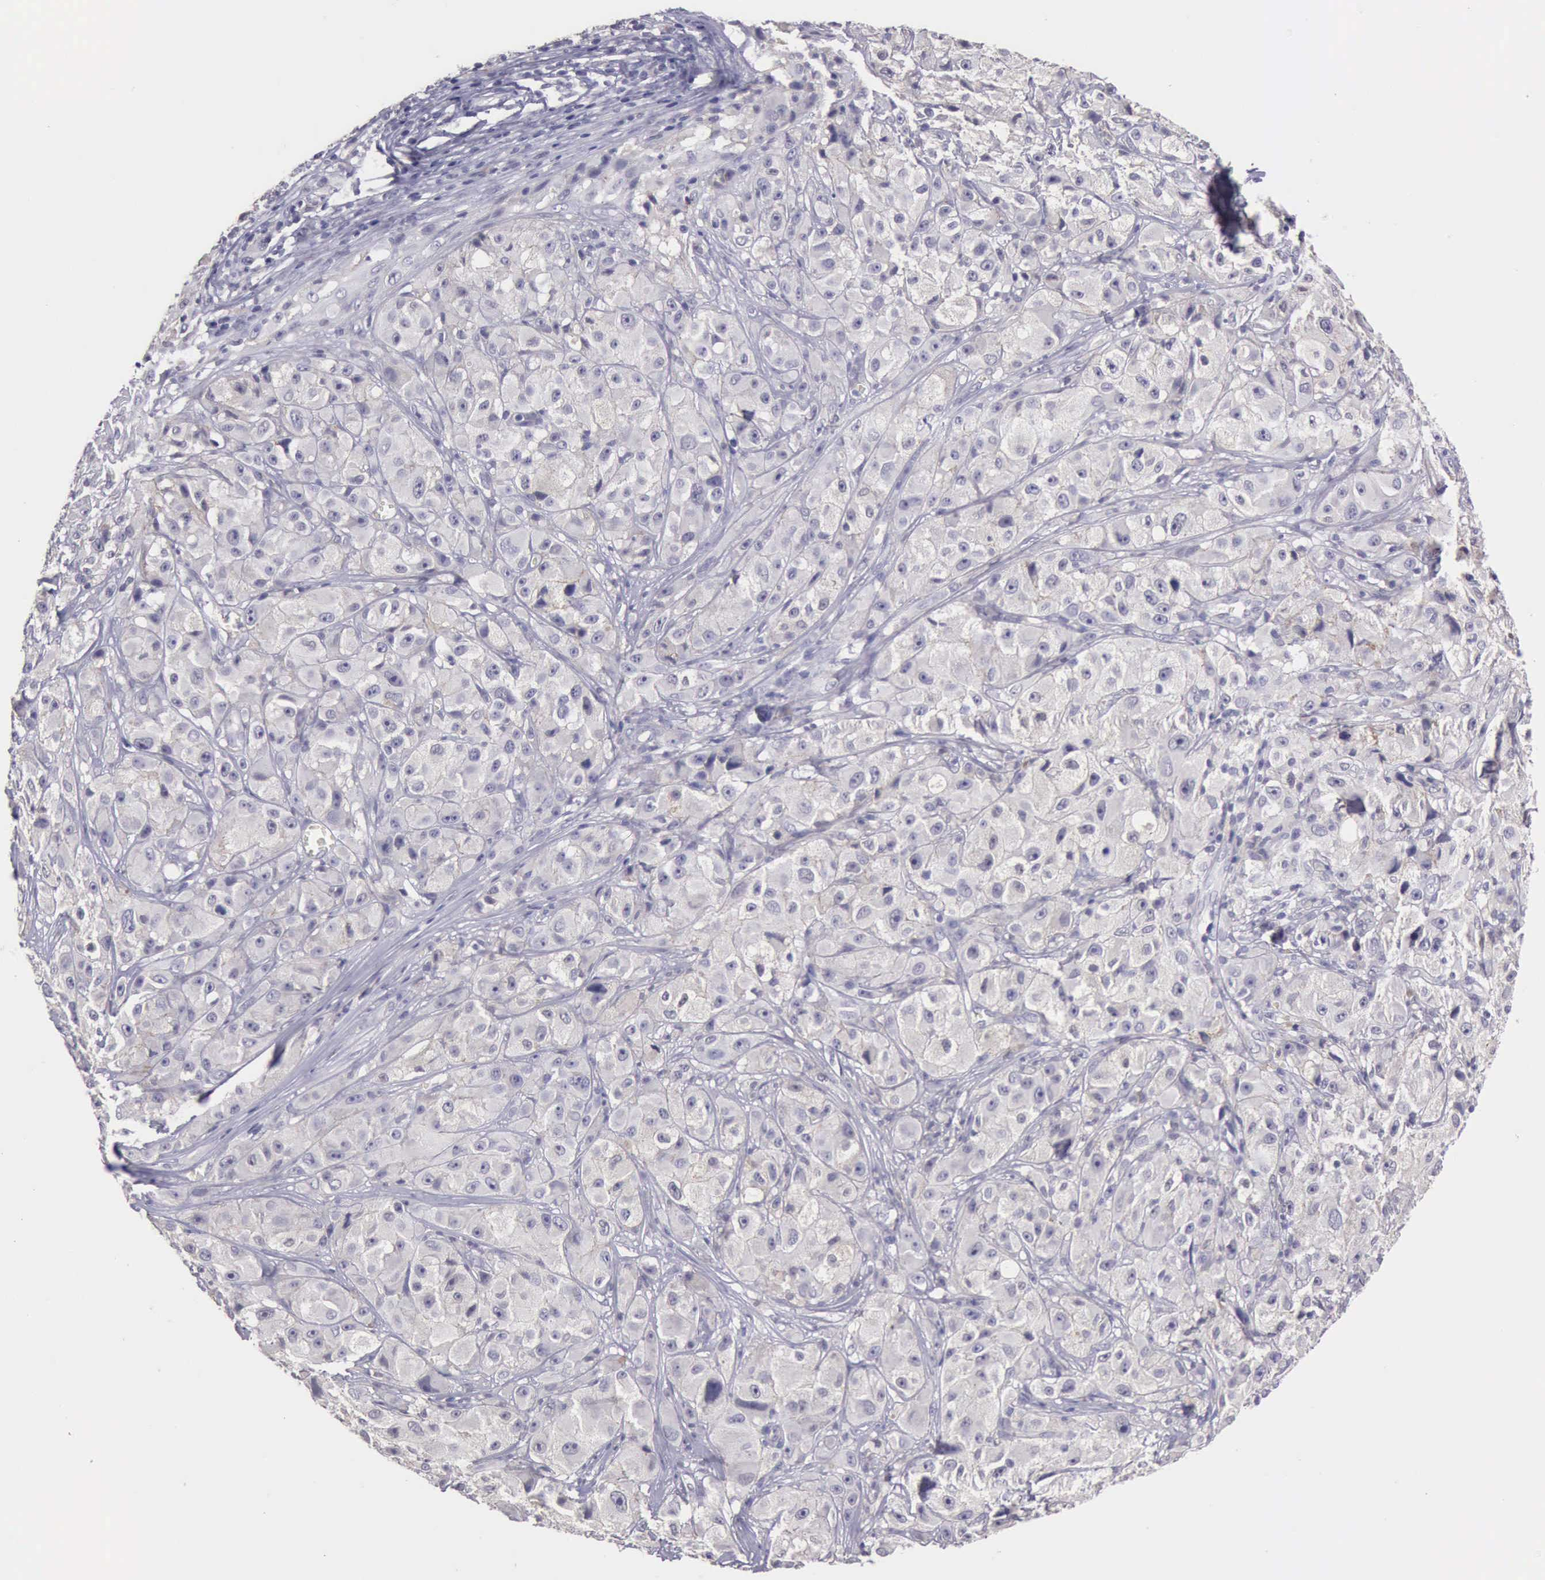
{"staining": {"intensity": "negative", "quantity": "none", "location": "none"}, "tissue": "melanoma", "cell_type": "Tumor cells", "image_type": "cancer", "snomed": [{"axis": "morphology", "description": "Malignant melanoma, NOS"}, {"axis": "topography", "description": "Skin"}], "caption": "Photomicrograph shows no significant protein positivity in tumor cells of melanoma.", "gene": "KCND1", "patient": {"sex": "male", "age": 56}}